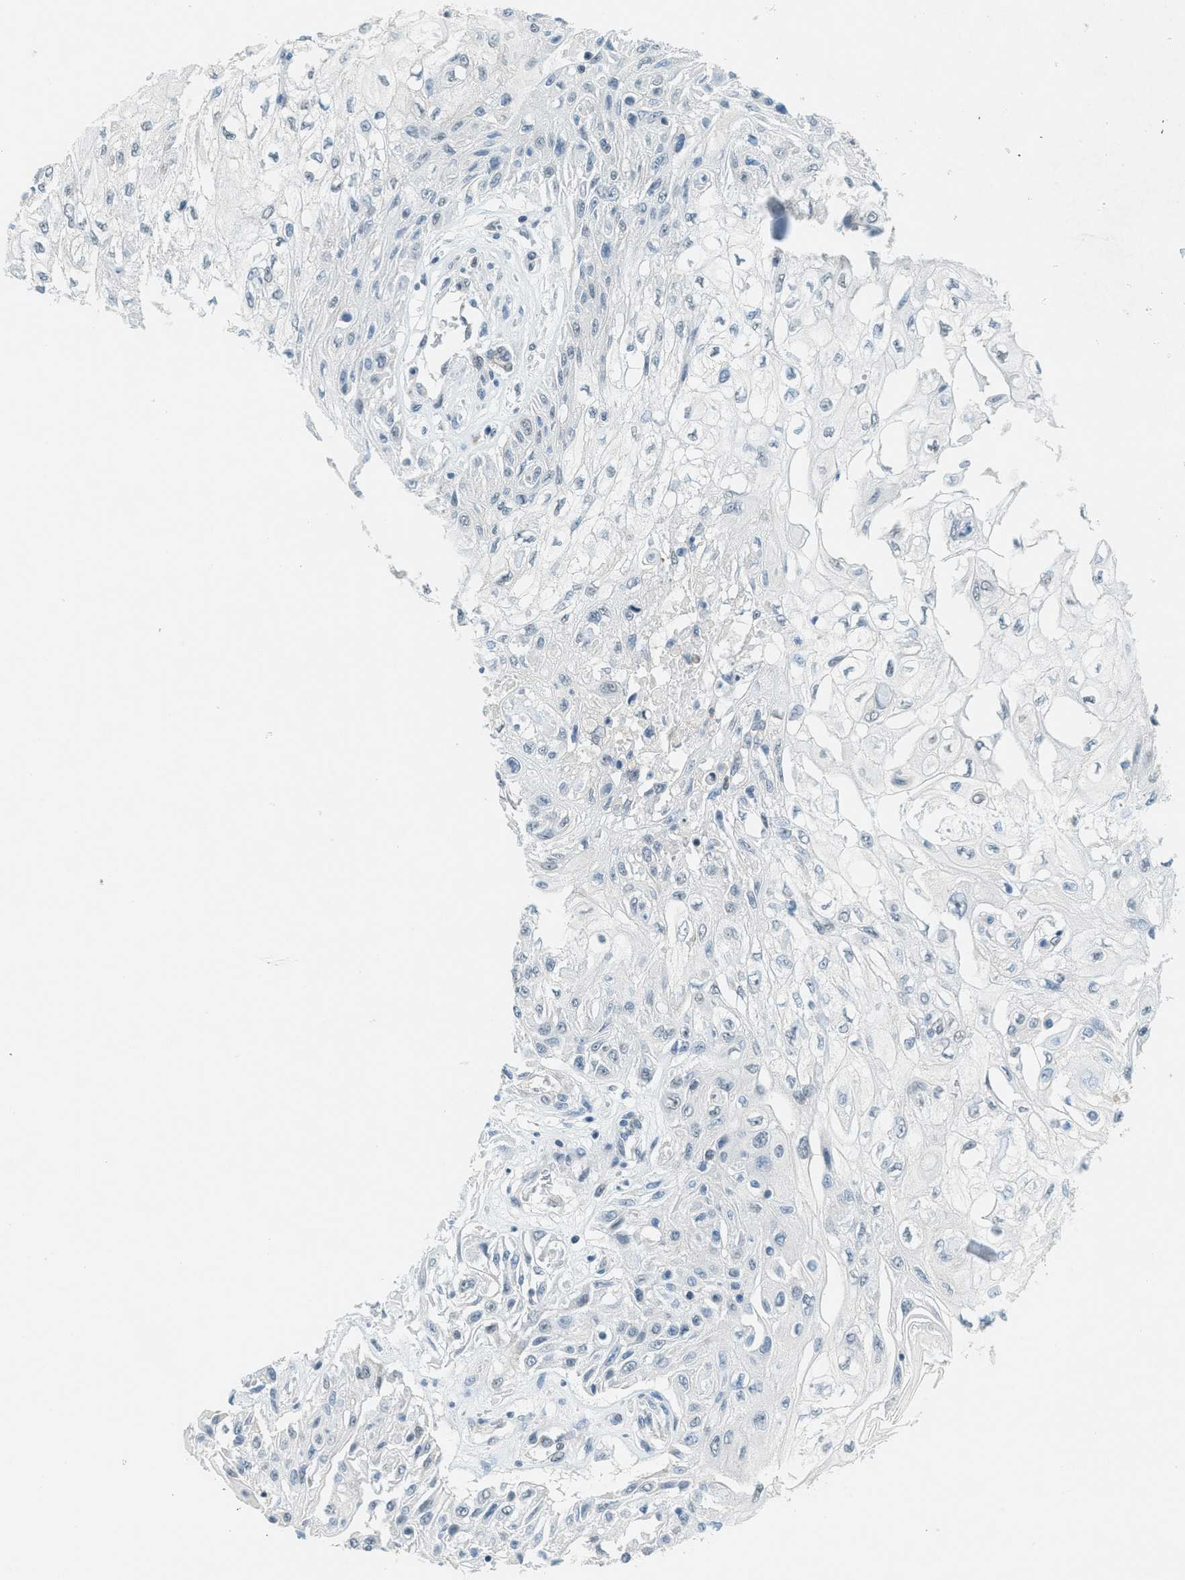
{"staining": {"intensity": "negative", "quantity": "none", "location": "none"}, "tissue": "skin cancer", "cell_type": "Tumor cells", "image_type": "cancer", "snomed": [{"axis": "morphology", "description": "Squamous cell carcinoma, NOS"}, {"axis": "topography", "description": "Skin"}], "caption": "A high-resolution histopathology image shows IHC staining of skin cancer, which exhibits no significant staining in tumor cells.", "gene": "FYN", "patient": {"sex": "male", "age": 75}}